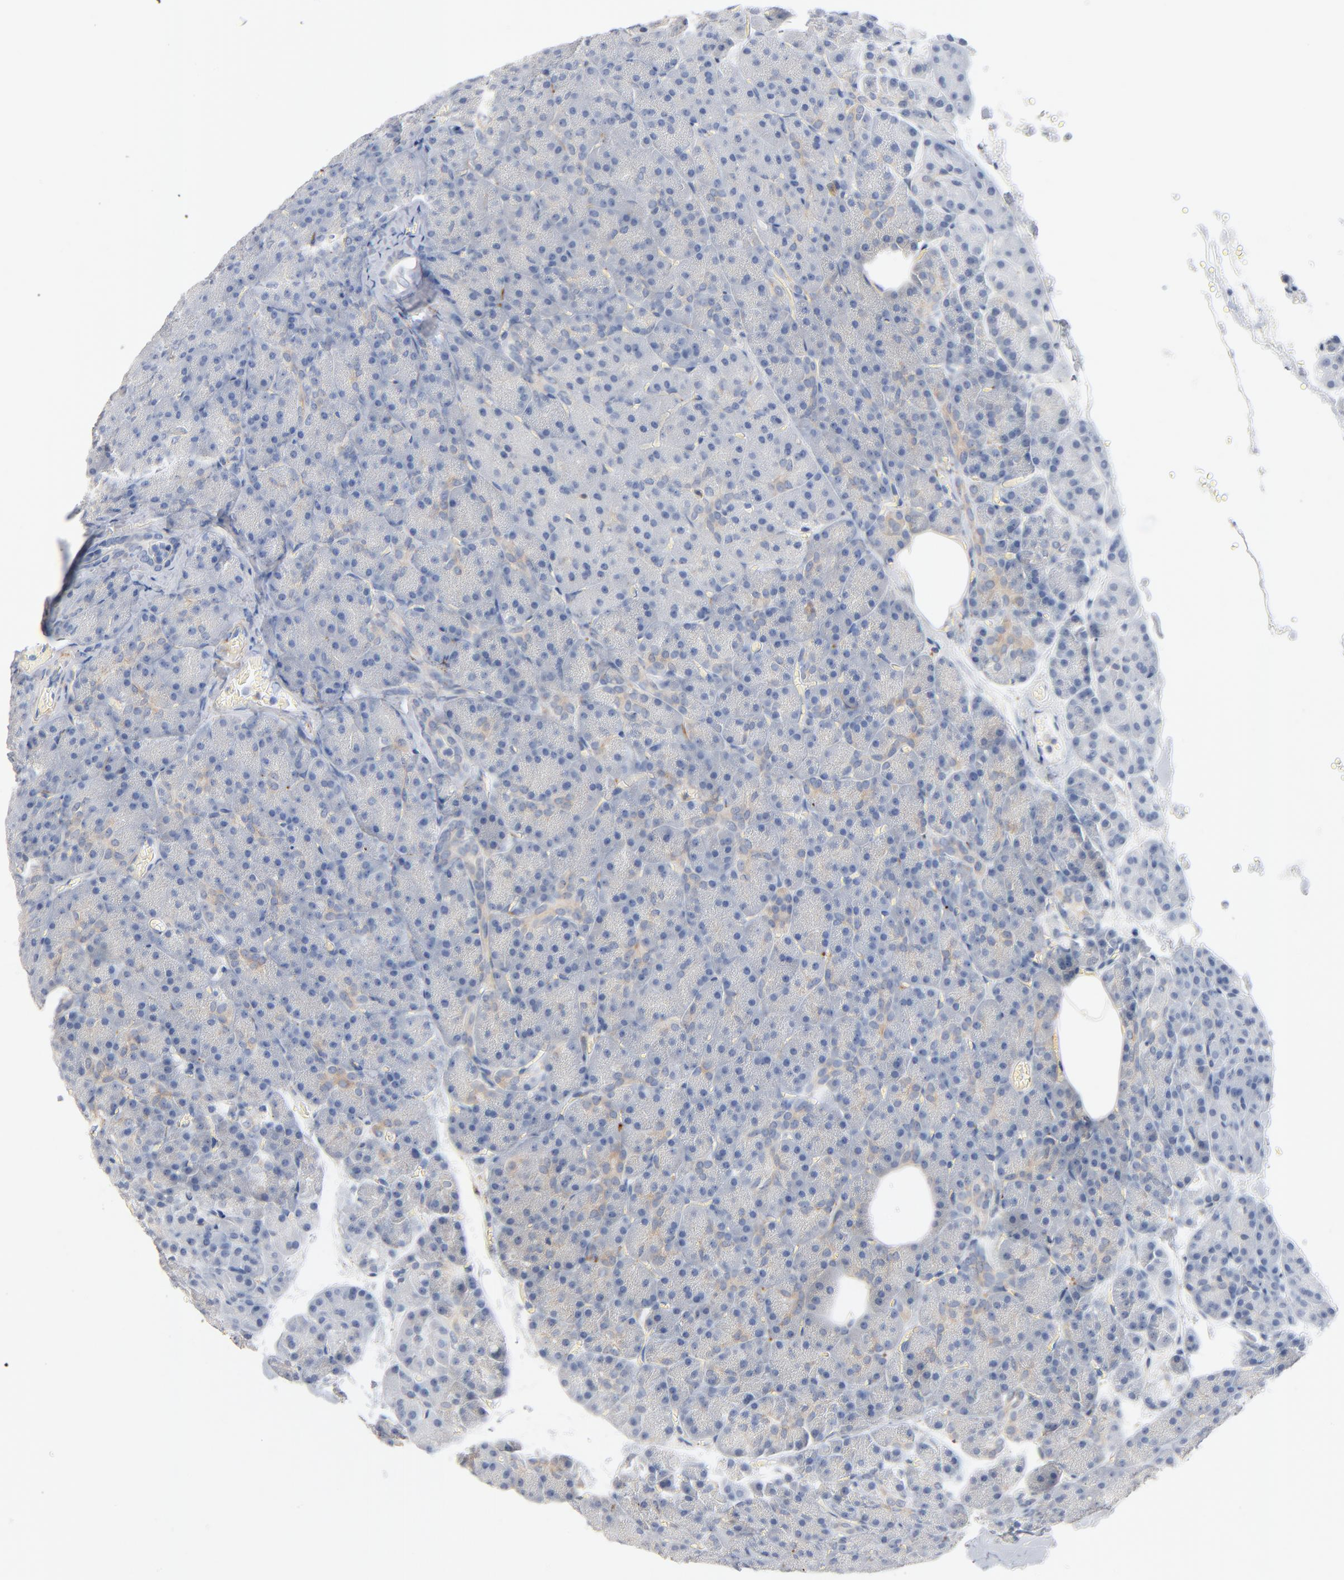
{"staining": {"intensity": "negative", "quantity": "none", "location": "none"}, "tissue": "pancreas", "cell_type": "Exocrine glandular cells", "image_type": "normal", "snomed": [{"axis": "morphology", "description": "Normal tissue, NOS"}, {"axis": "topography", "description": "Pancreas"}], "caption": "This is an immunohistochemistry micrograph of unremarkable pancreas. There is no staining in exocrine glandular cells.", "gene": "IFT43", "patient": {"sex": "female", "age": 35}}